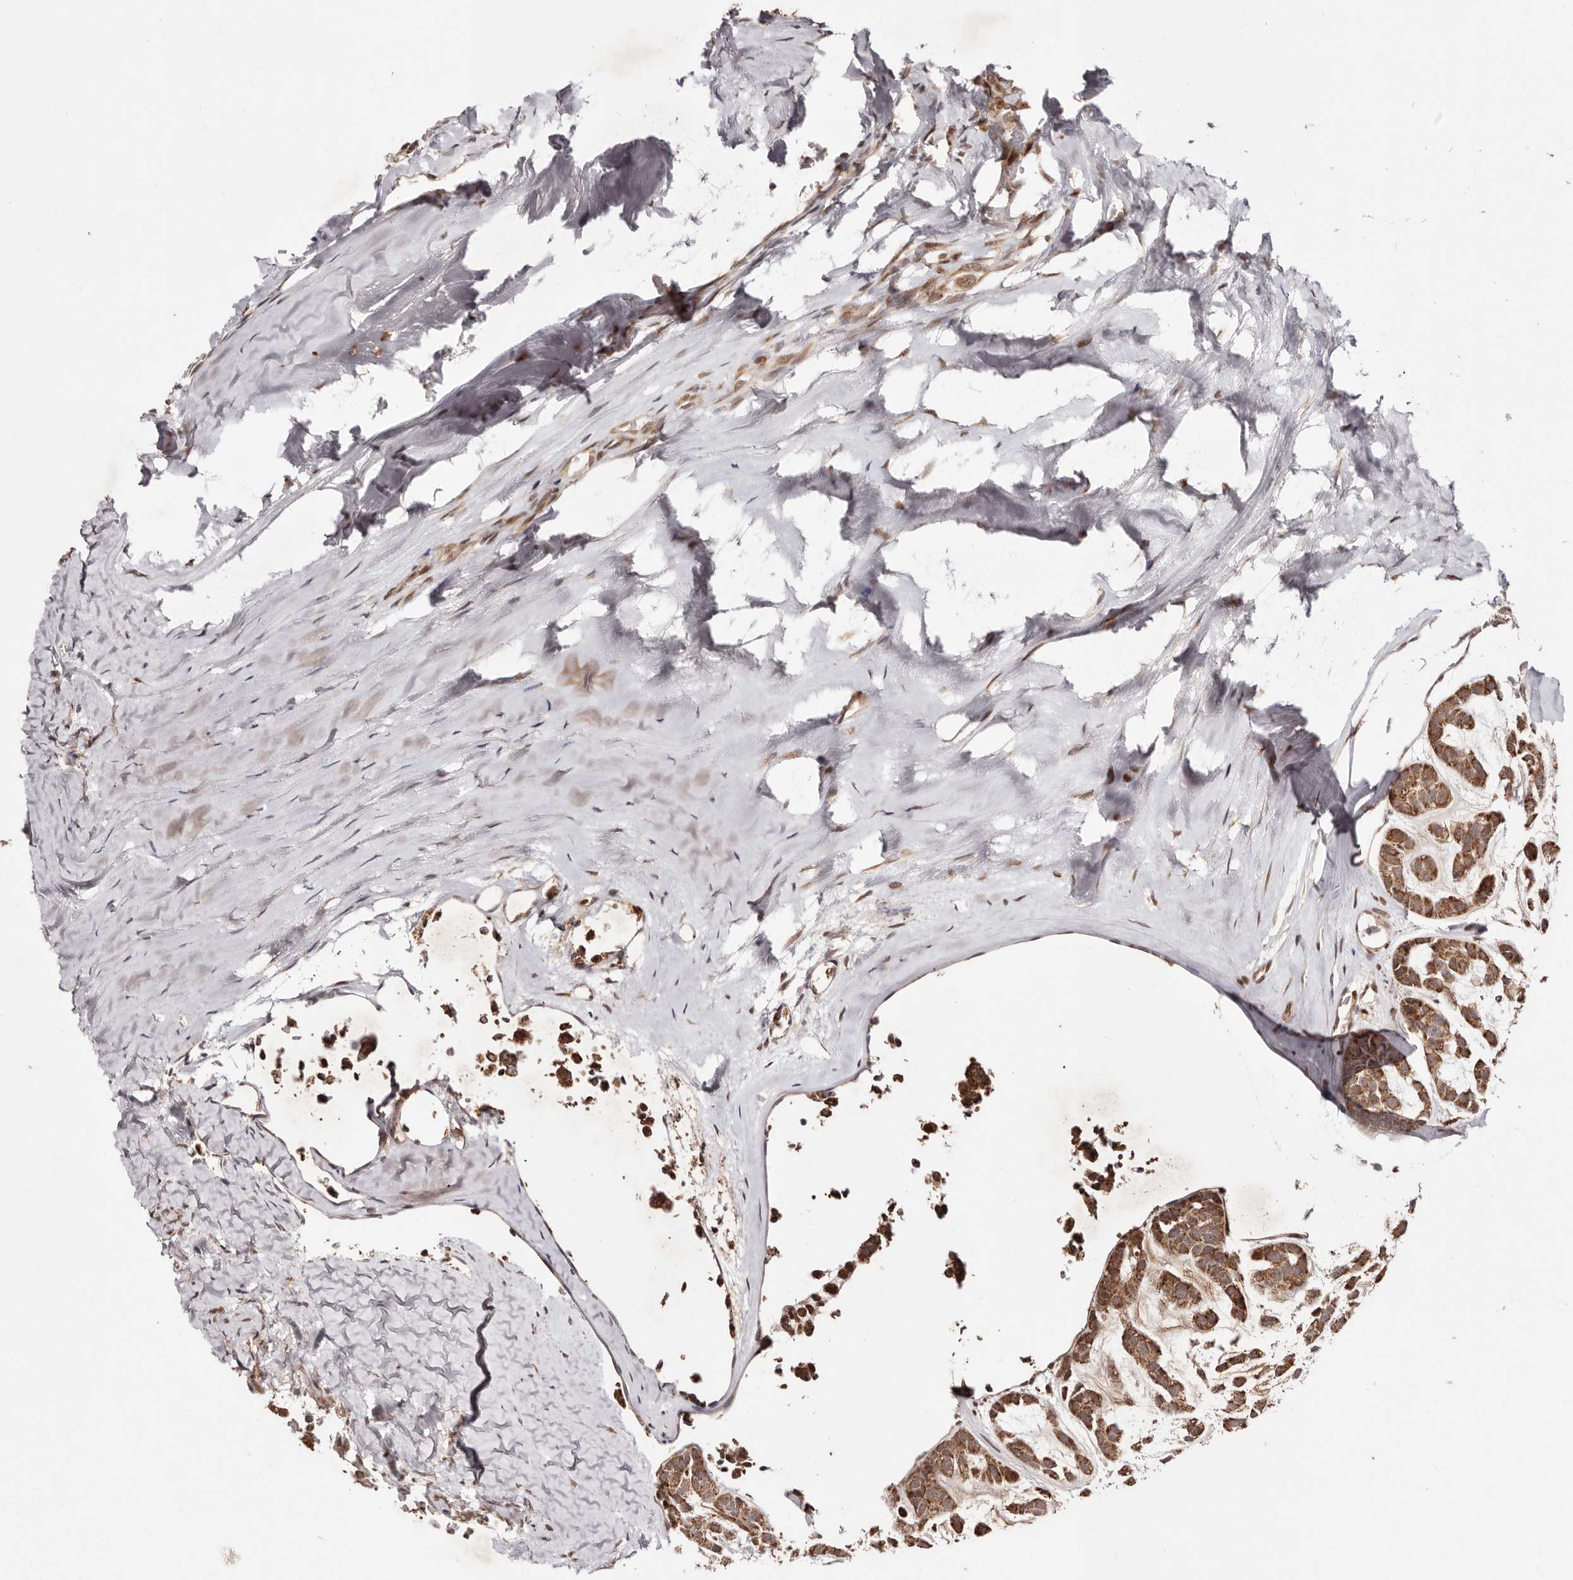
{"staining": {"intensity": "moderate", "quantity": ">75%", "location": "cytoplasmic/membranous"}, "tissue": "head and neck cancer", "cell_type": "Tumor cells", "image_type": "cancer", "snomed": [{"axis": "morphology", "description": "Adenocarcinoma, NOS"}, {"axis": "morphology", "description": "Adenoma, NOS"}, {"axis": "topography", "description": "Head-Neck"}], "caption": "Tumor cells demonstrate moderate cytoplasmic/membranous positivity in about >75% of cells in adenocarcinoma (head and neck).", "gene": "EGR3", "patient": {"sex": "female", "age": 55}}